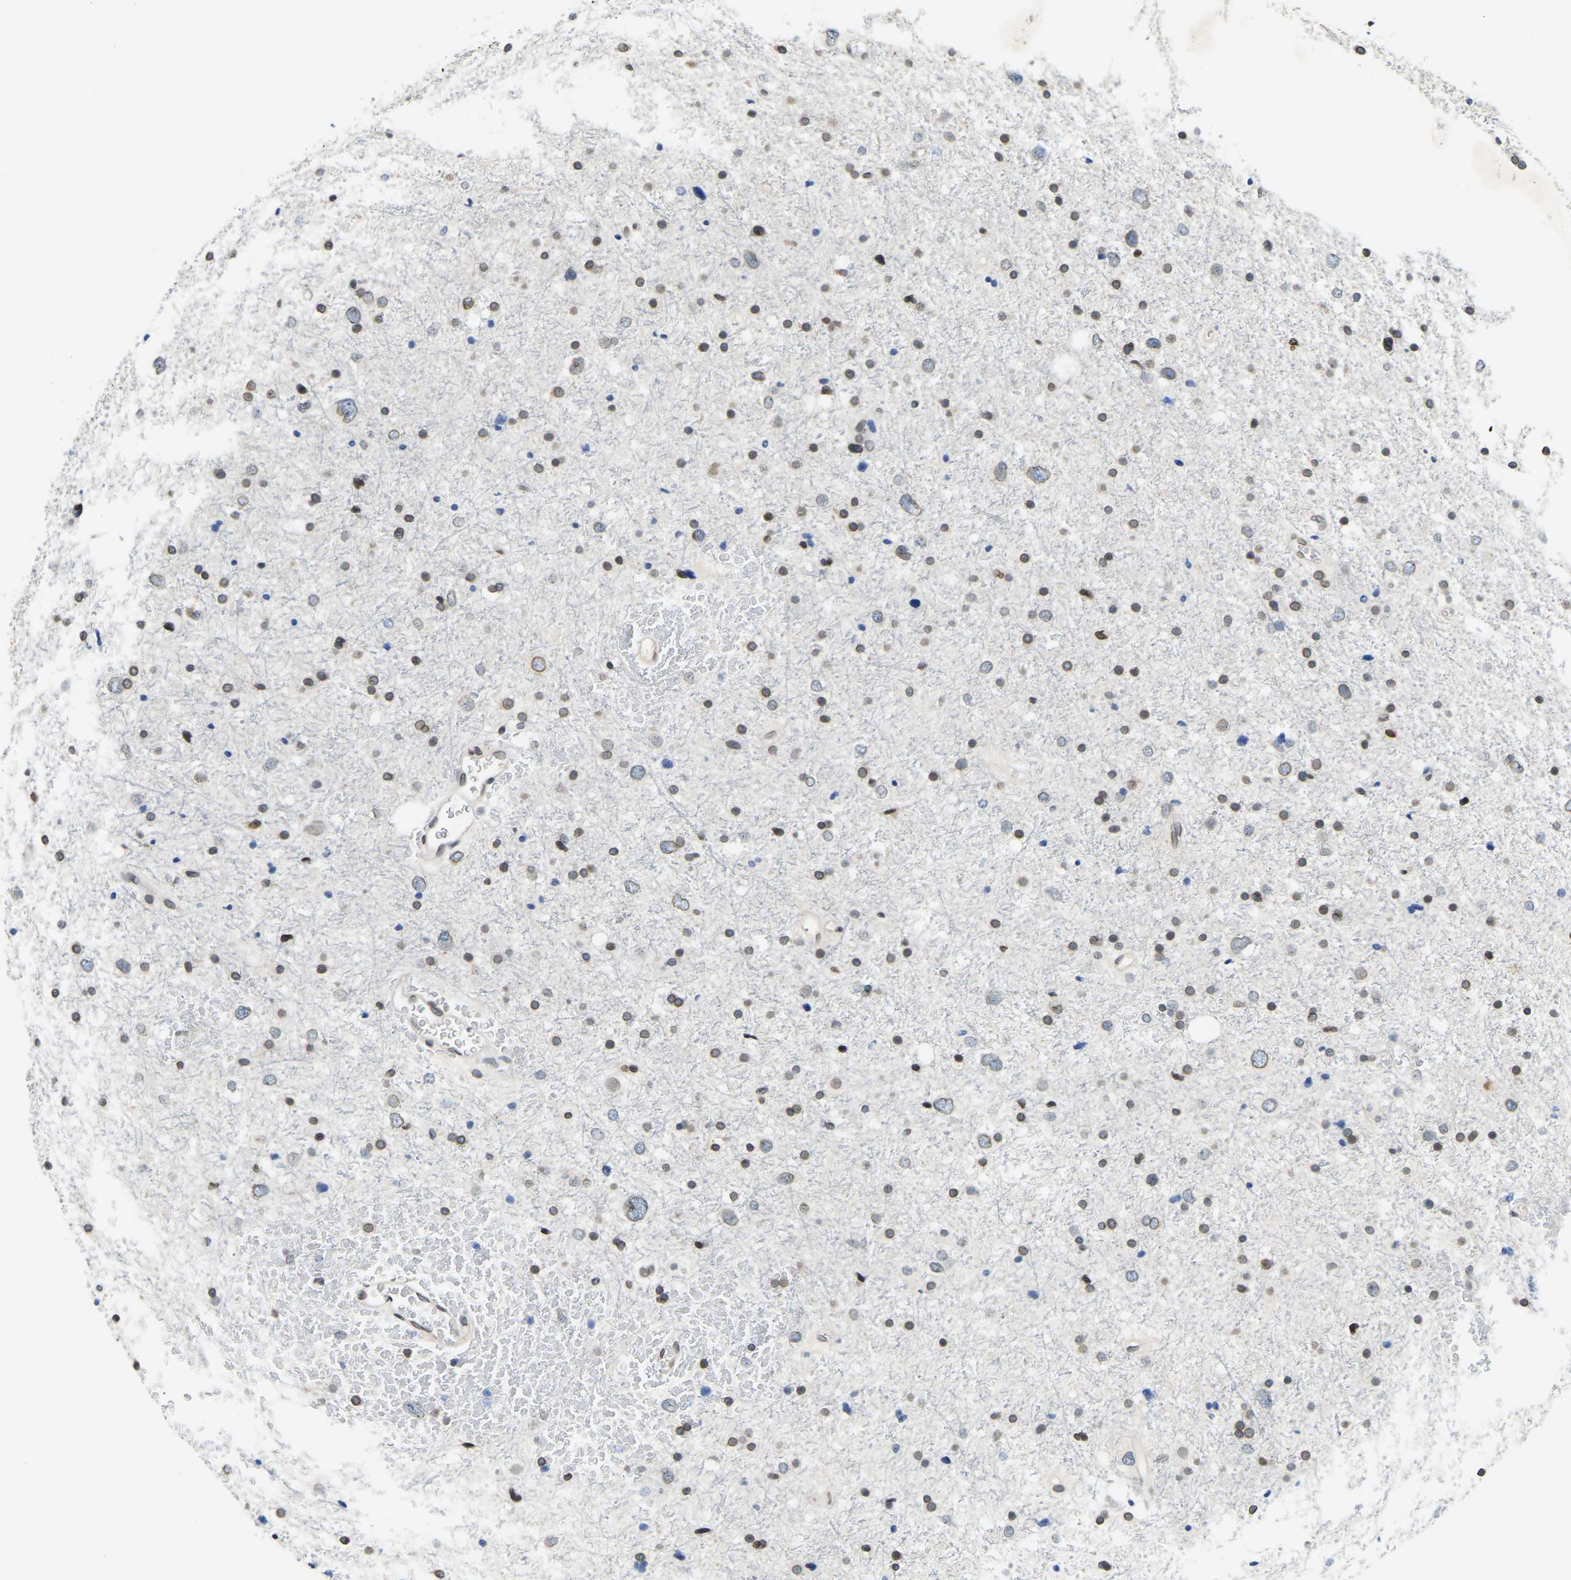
{"staining": {"intensity": "moderate", "quantity": ">75%", "location": "cytoplasmic/membranous,nuclear"}, "tissue": "glioma", "cell_type": "Tumor cells", "image_type": "cancer", "snomed": [{"axis": "morphology", "description": "Glioma, malignant, Low grade"}, {"axis": "topography", "description": "Brain"}], "caption": "Malignant glioma (low-grade) stained with a brown dye shows moderate cytoplasmic/membranous and nuclear positive staining in approximately >75% of tumor cells.", "gene": "RANBP2", "patient": {"sex": "female", "age": 37}}